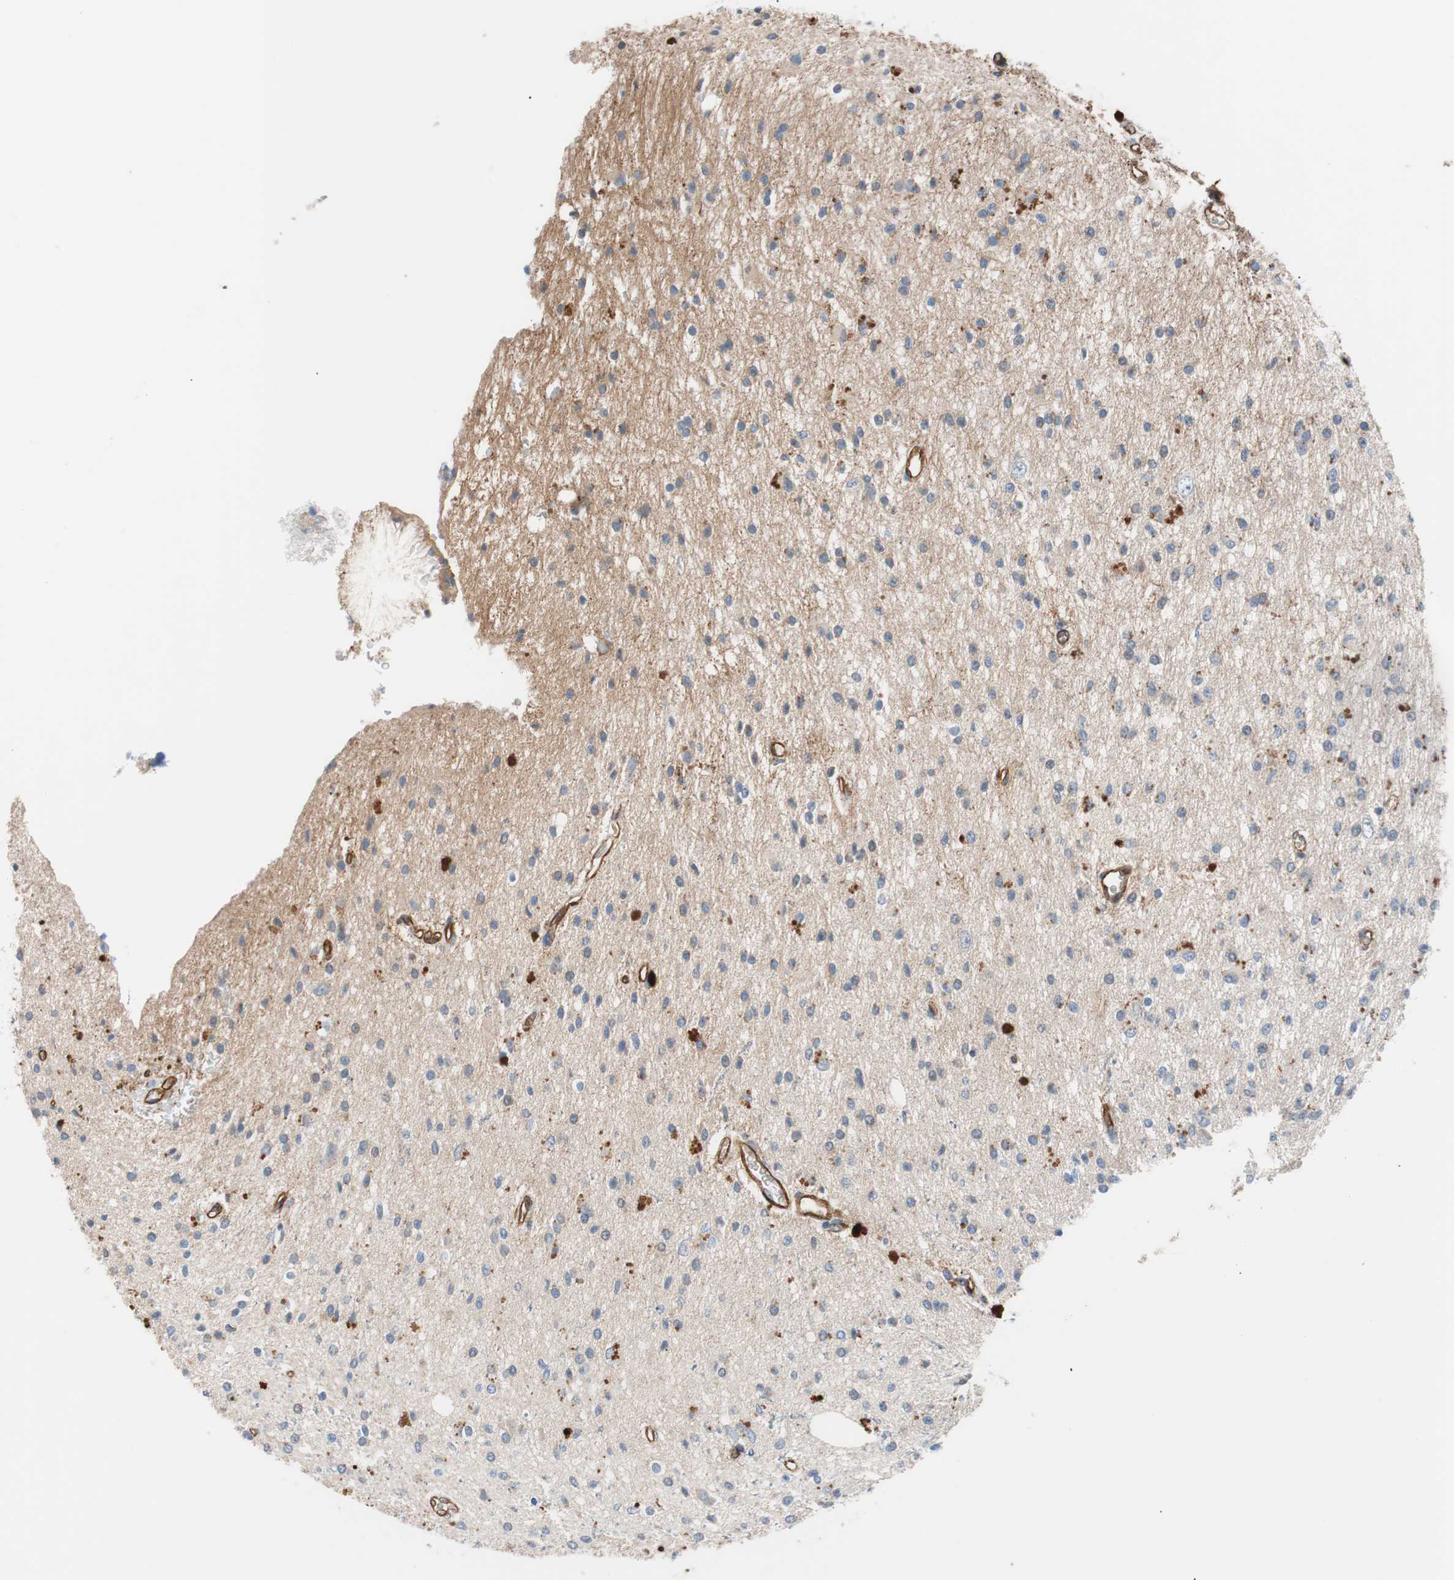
{"staining": {"intensity": "negative", "quantity": "none", "location": "none"}, "tissue": "glioma", "cell_type": "Tumor cells", "image_type": "cancer", "snomed": [{"axis": "morphology", "description": "Glioma, malignant, High grade"}, {"axis": "topography", "description": "Brain"}], "caption": "This micrograph is of malignant high-grade glioma stained with IHC to label a protein in brown with the nuclei are counter-stained blue. There is no positivity in tumor cells. The staining is performed using DAB brown chromogen with nuclei counter-stained in using hematoxylin.", "gene": "SPINT1", "patient": {"sex": "male", "age": 47}}